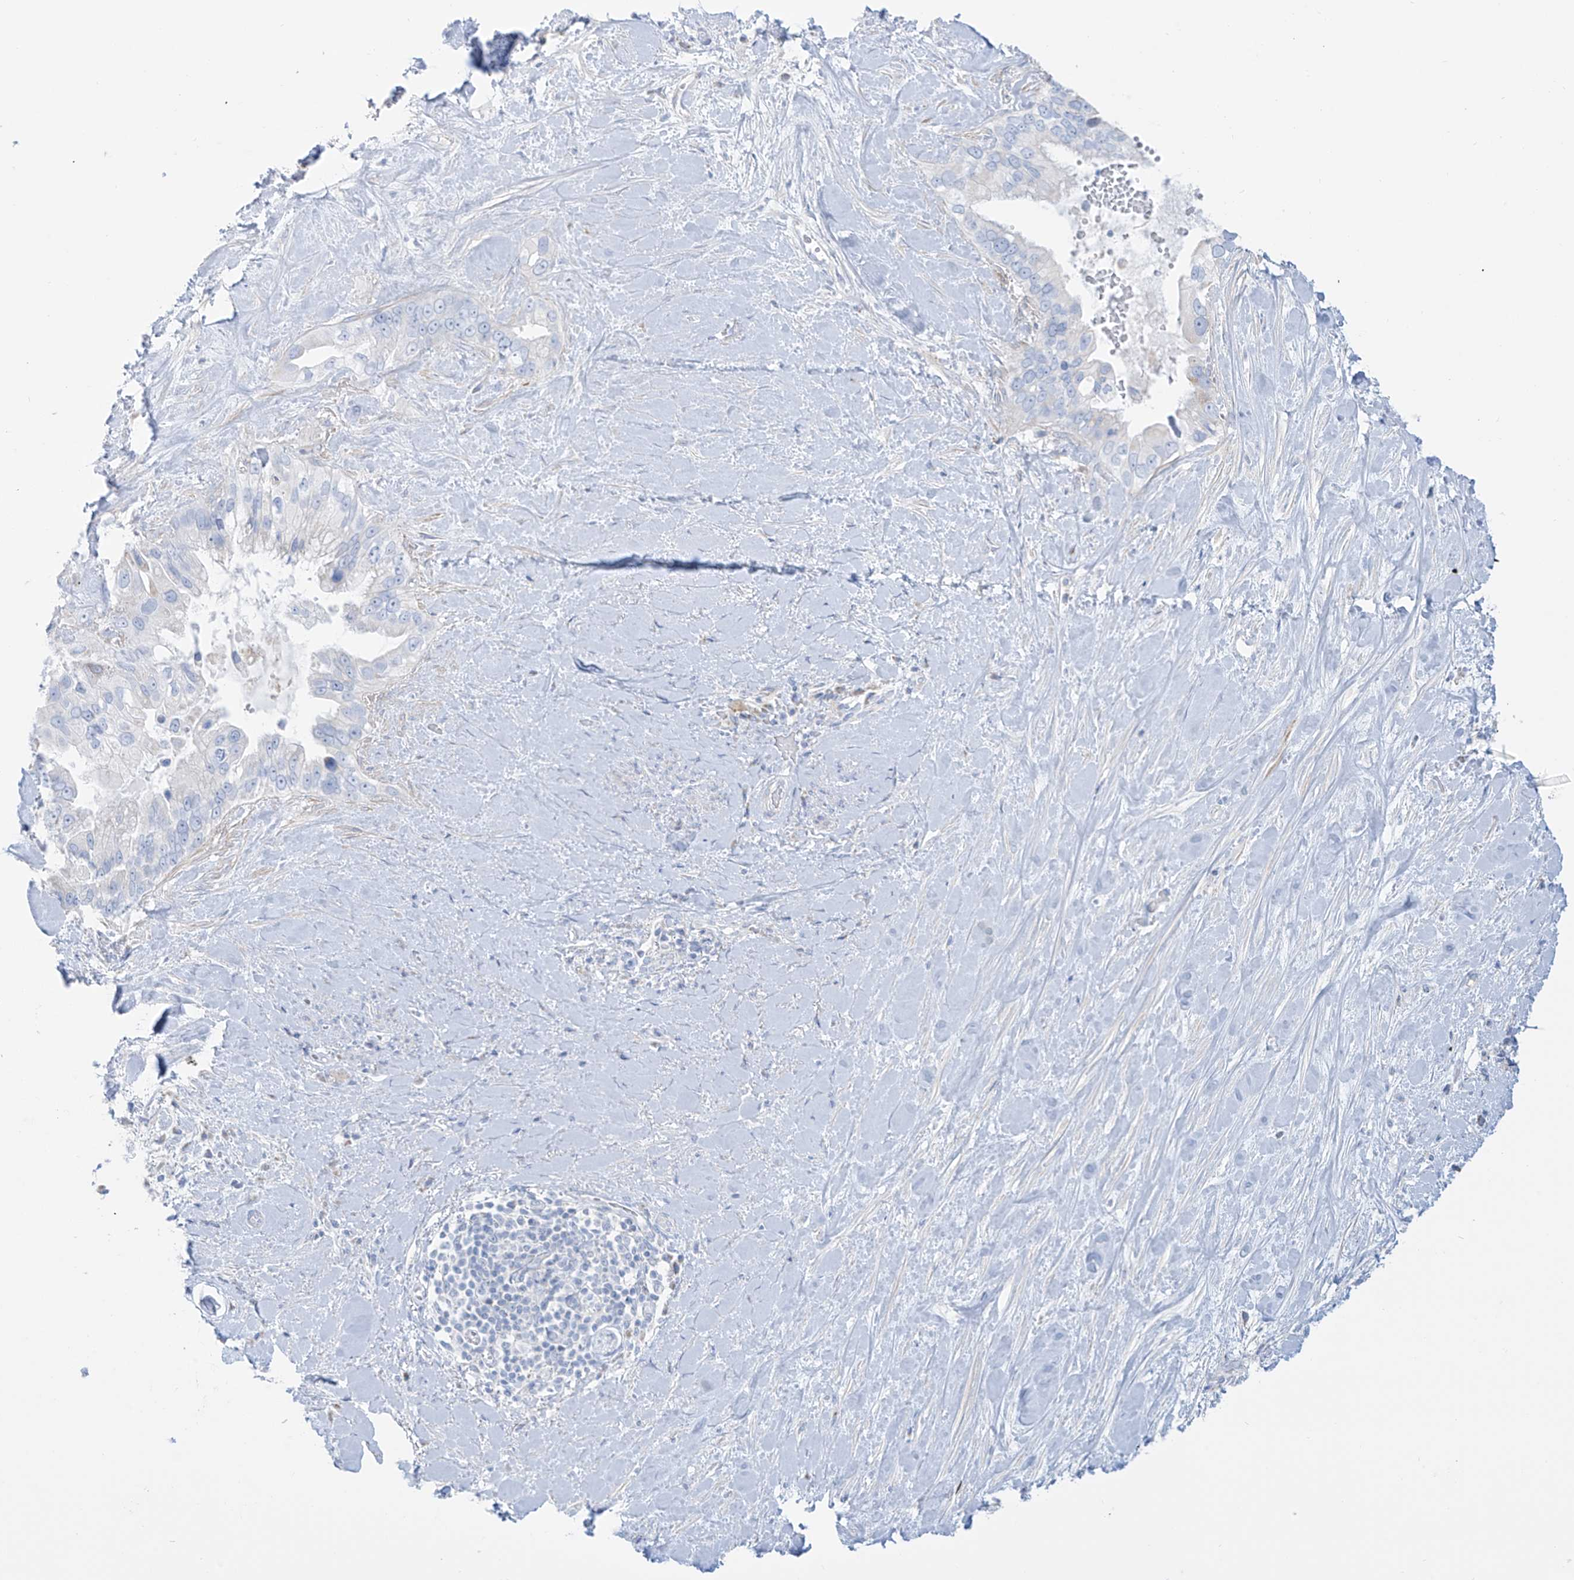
{"staining": {"intensity": "negative", "quantity": "none", "location": "none"}, "tissue": "pancreatic cancer", "cell_type": "Tumor cells", "image_type": "cancer", "snomed": [{"axis": "morphology", "description": "Inflammation, NOS"}, {"axis": "morphology", "description": "Adenocarcinoma, NOS"}, {"axis": "topography", "description": "Pancreas"}], "caption": "This is a micrograph of IHC staining of adenocarcinoma (pancreatic), which shows no staining in tumor cells.", "gene": "SLC26A3", "patient": {"sex": "female", "age": 56}}